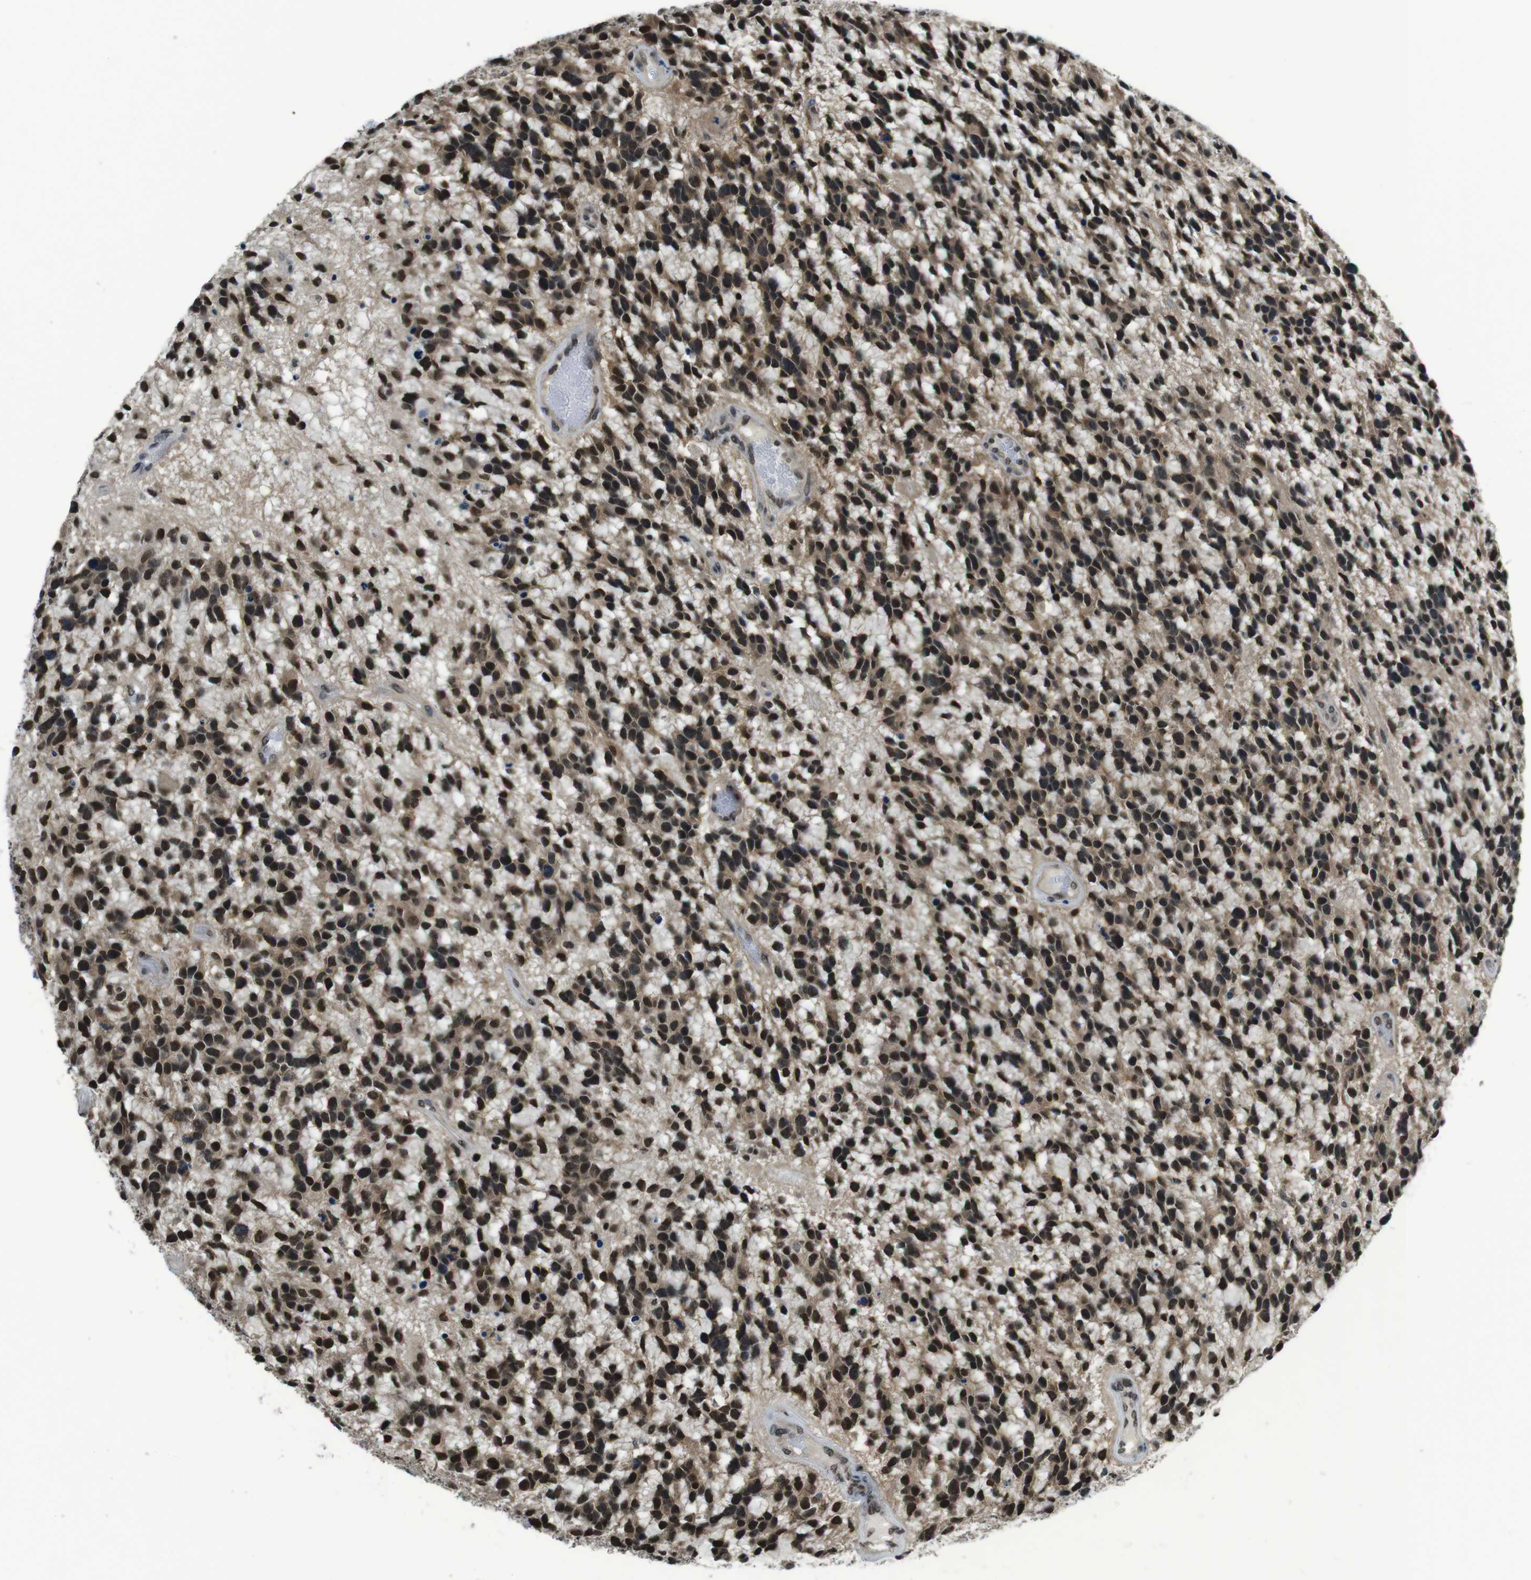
{"staining": {"intensity": "moderate", "quantity": ">75%", "location": "cytoplasmic/membranous,nuclear"}, "tissue": "glioma", "cell_type": "Tumor cells", "image_type": "cancer", "snomed": [{"axis": "morphology", "description": "Glioma, malignant, High grade"}, {"axis": "topography", "description": "Brain"}], "caption": "Malignant glioma (high-grade) tissue shows moderate cytoplasmic/membranous and nuclear positivity in about >75% of tumor cells, visualized by immunohistochemistry.", "gene": "NEK4", "patient": {"sex": "female", "age": 58}}